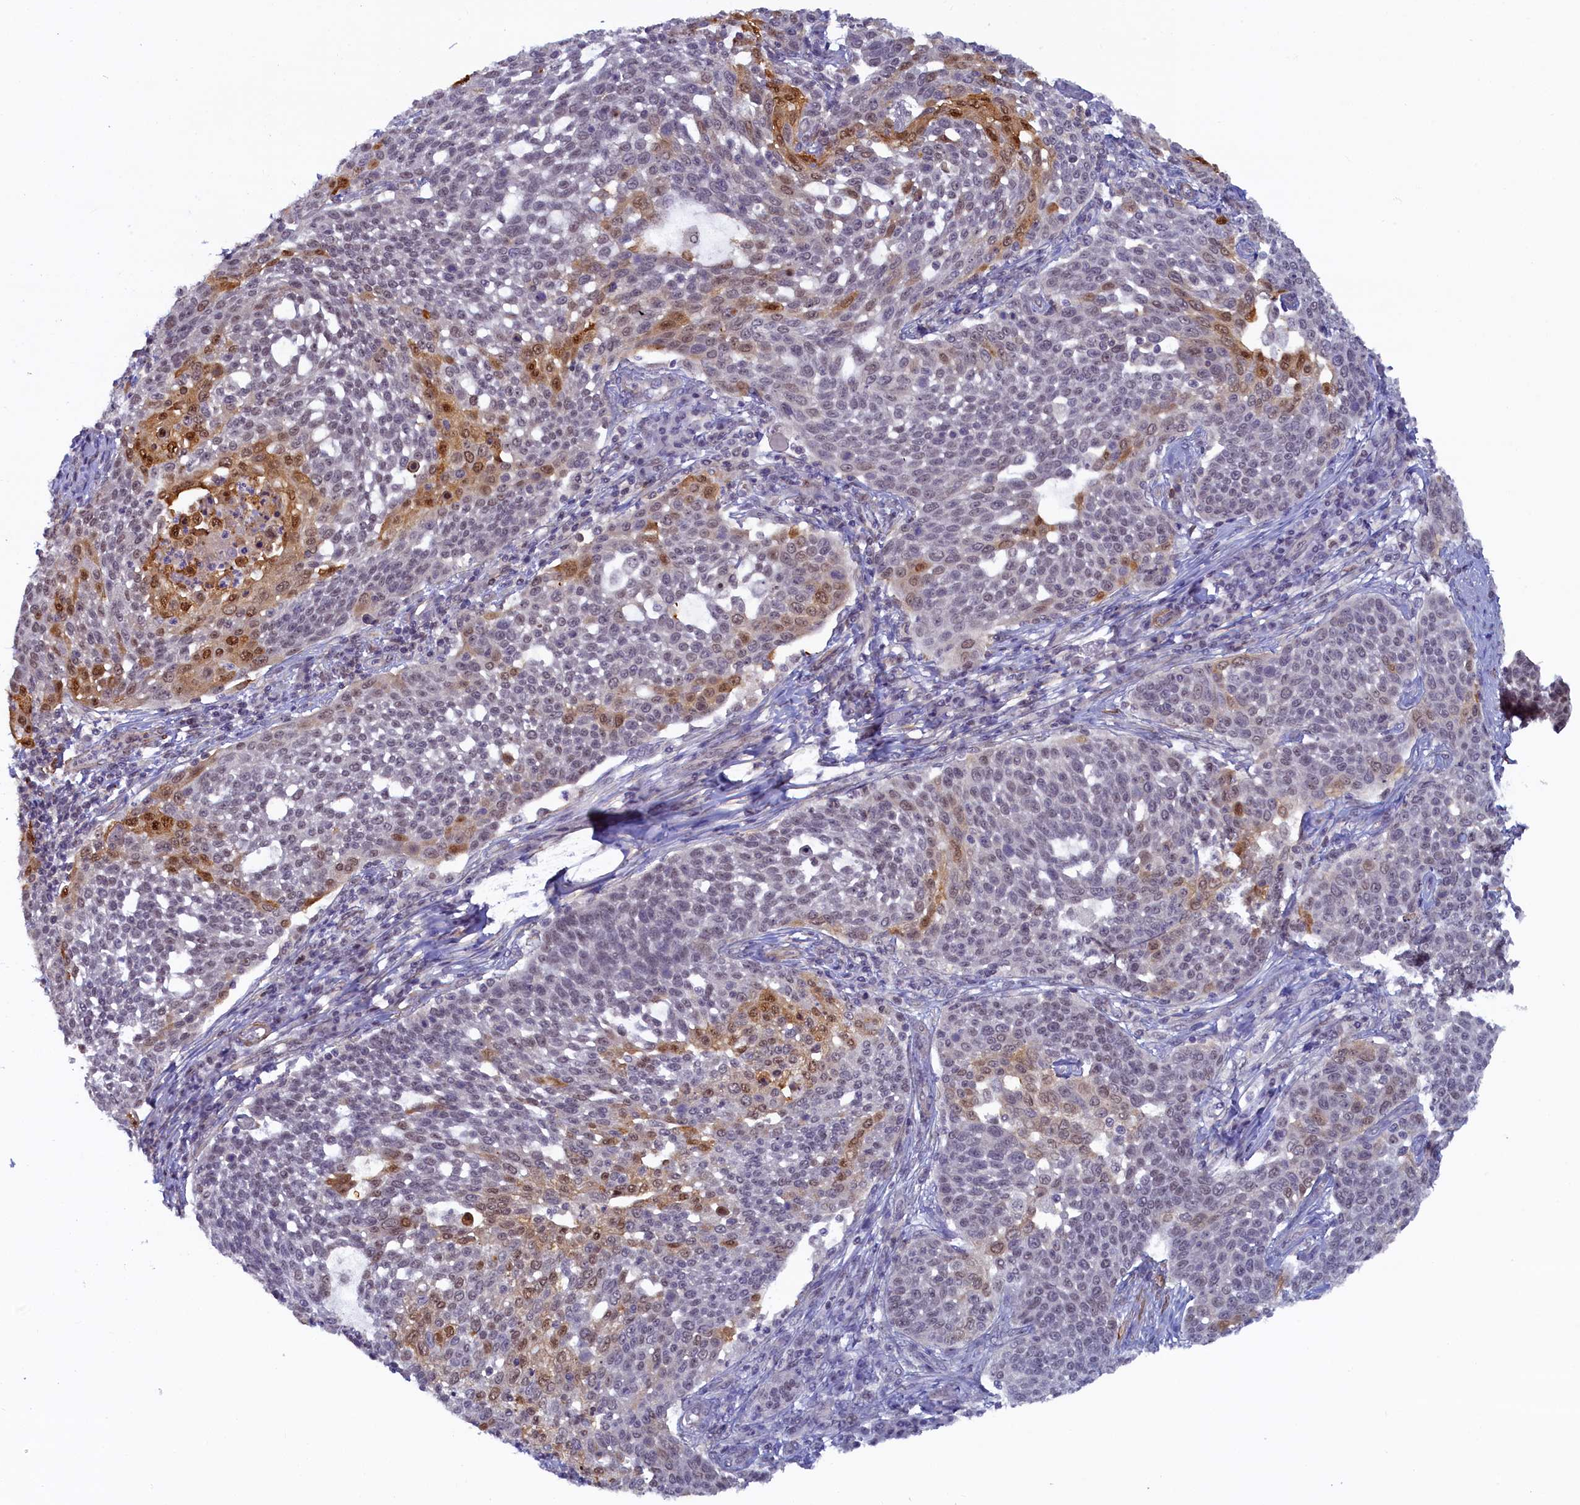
{"staining": {"intensity": "moderate", "quantity": "<25%", "location": "cytoplasmic/membranous,nuclear"}, "tissue": "cervical cancer", "cell_type": "Tumor cells", "image_type": "cancer", "snomed": [{"axis": "morphology", "description": "Squamous cell carcinoma, NOS"}, {"axis": "topography", "description": "Cervix"}], "caption": "Tumor cells show low levels of moderate cytoplasmic/membranous and nuclear staining in about <25% of cells in human squamous cell carcinoma (cervical).", "gene": "INTS14", "patient": {"sex": "female", "age": 34}}